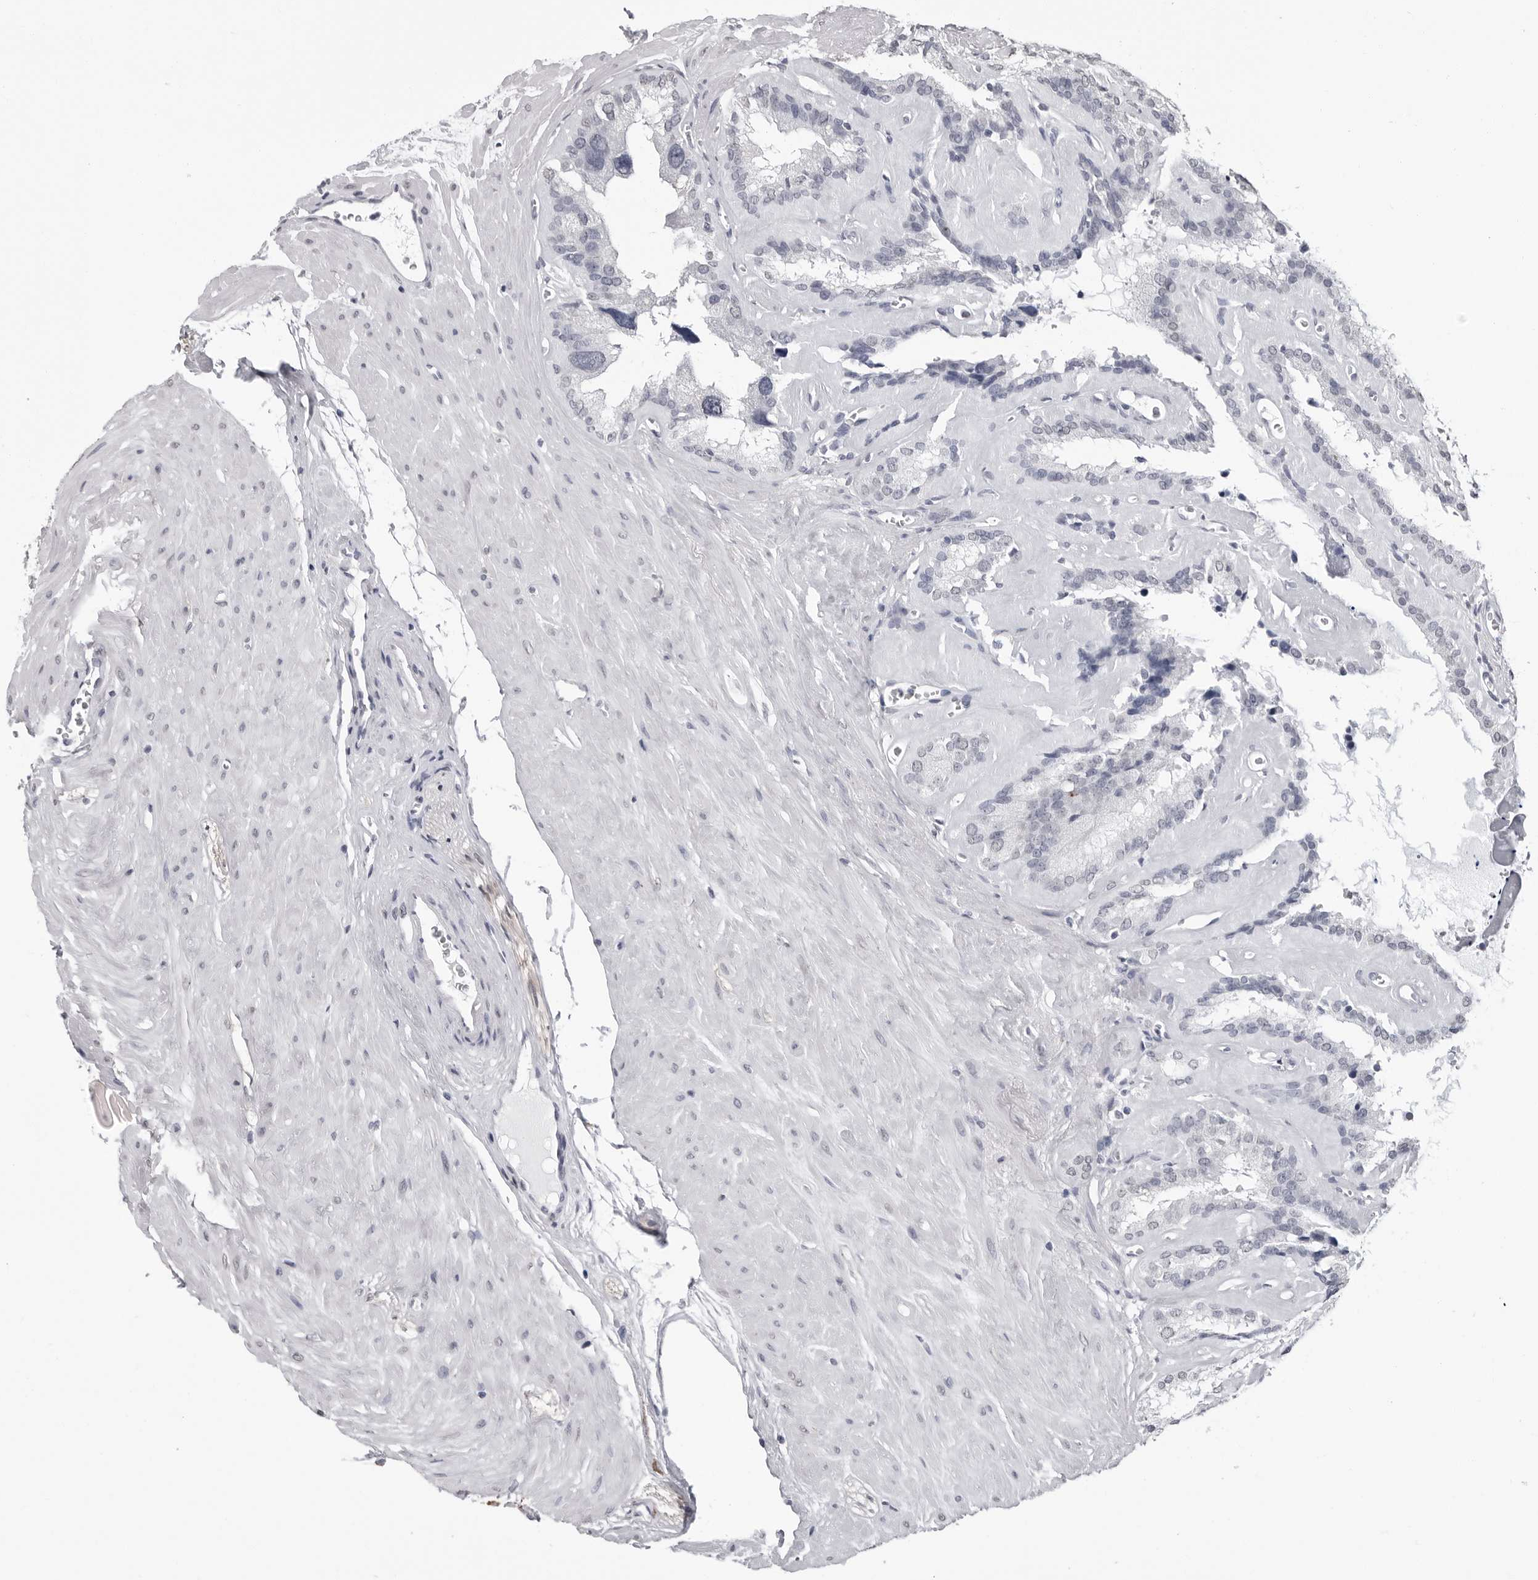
{"staining": {"intensity": "negative", "quantity": "none", "location": "none"}, "tissue": "seminal vesicle", "cell_type": "Glandular cells", "image_type": "normal", "snomed": [{"axis": "morphology", "description": "Normal tissue, NOS"}, {"axis": "topography", "description": "Prostate"}, {"axis": "topography", "description": "Seminal veicle"}], "caption": "The image demonstrates no significant expression in glandular cells of seminal vesicle.", "gene": "HEPACAM", "patient": {"sex": "male", "age": 59}}